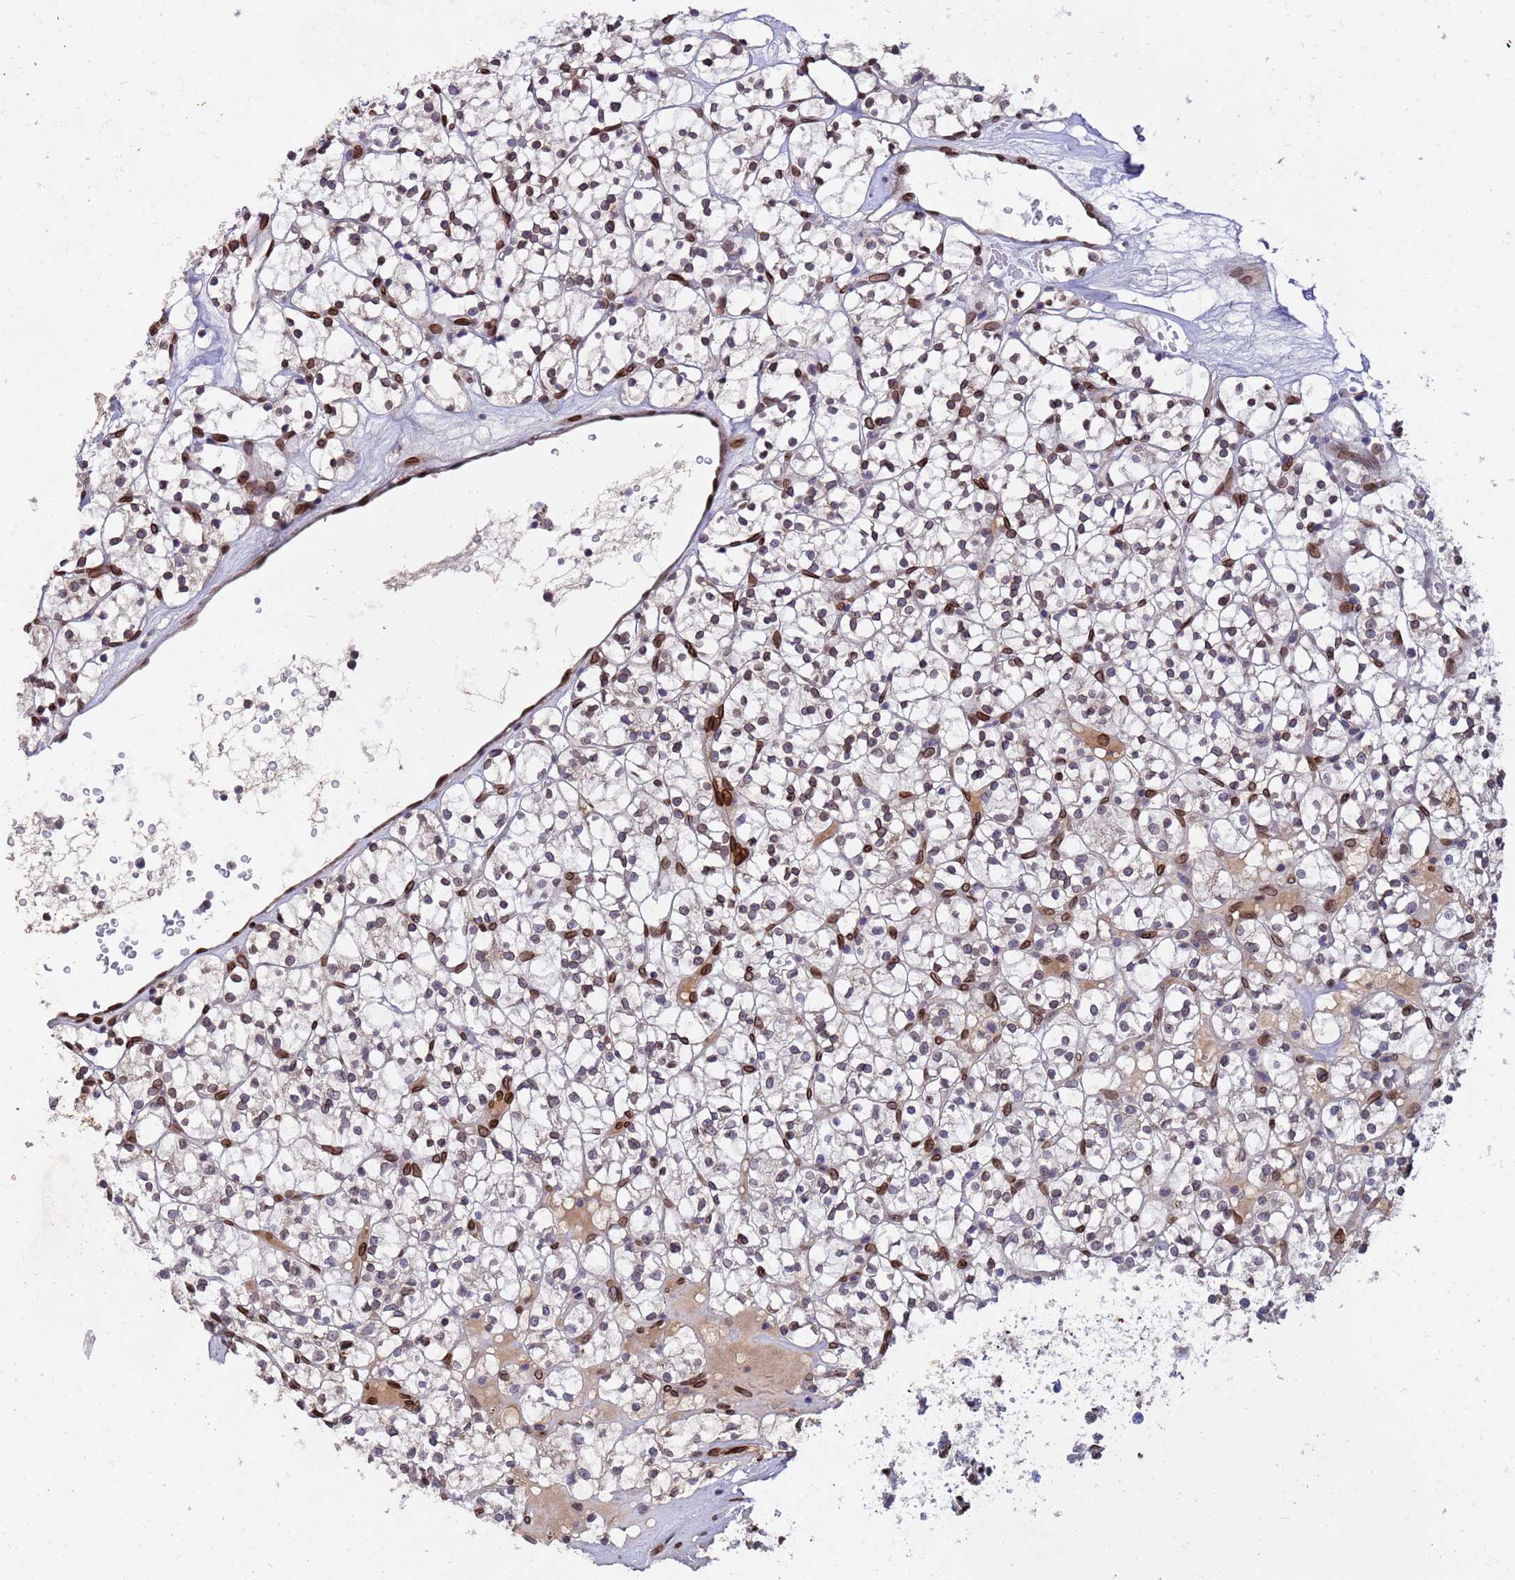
{"staining": {"intensity": "negative", "quantity": "none", "location": "none"}, "tissue": "renal cancer", "cell_type": "Tumor cells", "image_type": "cancer", "snomed": [{"axis": "morphology", "description": "Adenocarcinoma, NOS"}, {"axis": "topography", "description": "Kidney"}], "caption": "Image shows no protein positivity in tumor cells of renal adenocarcinoma tissue.", "gene": "GPR135", "patient": {"sex": "female", "age": 64}}